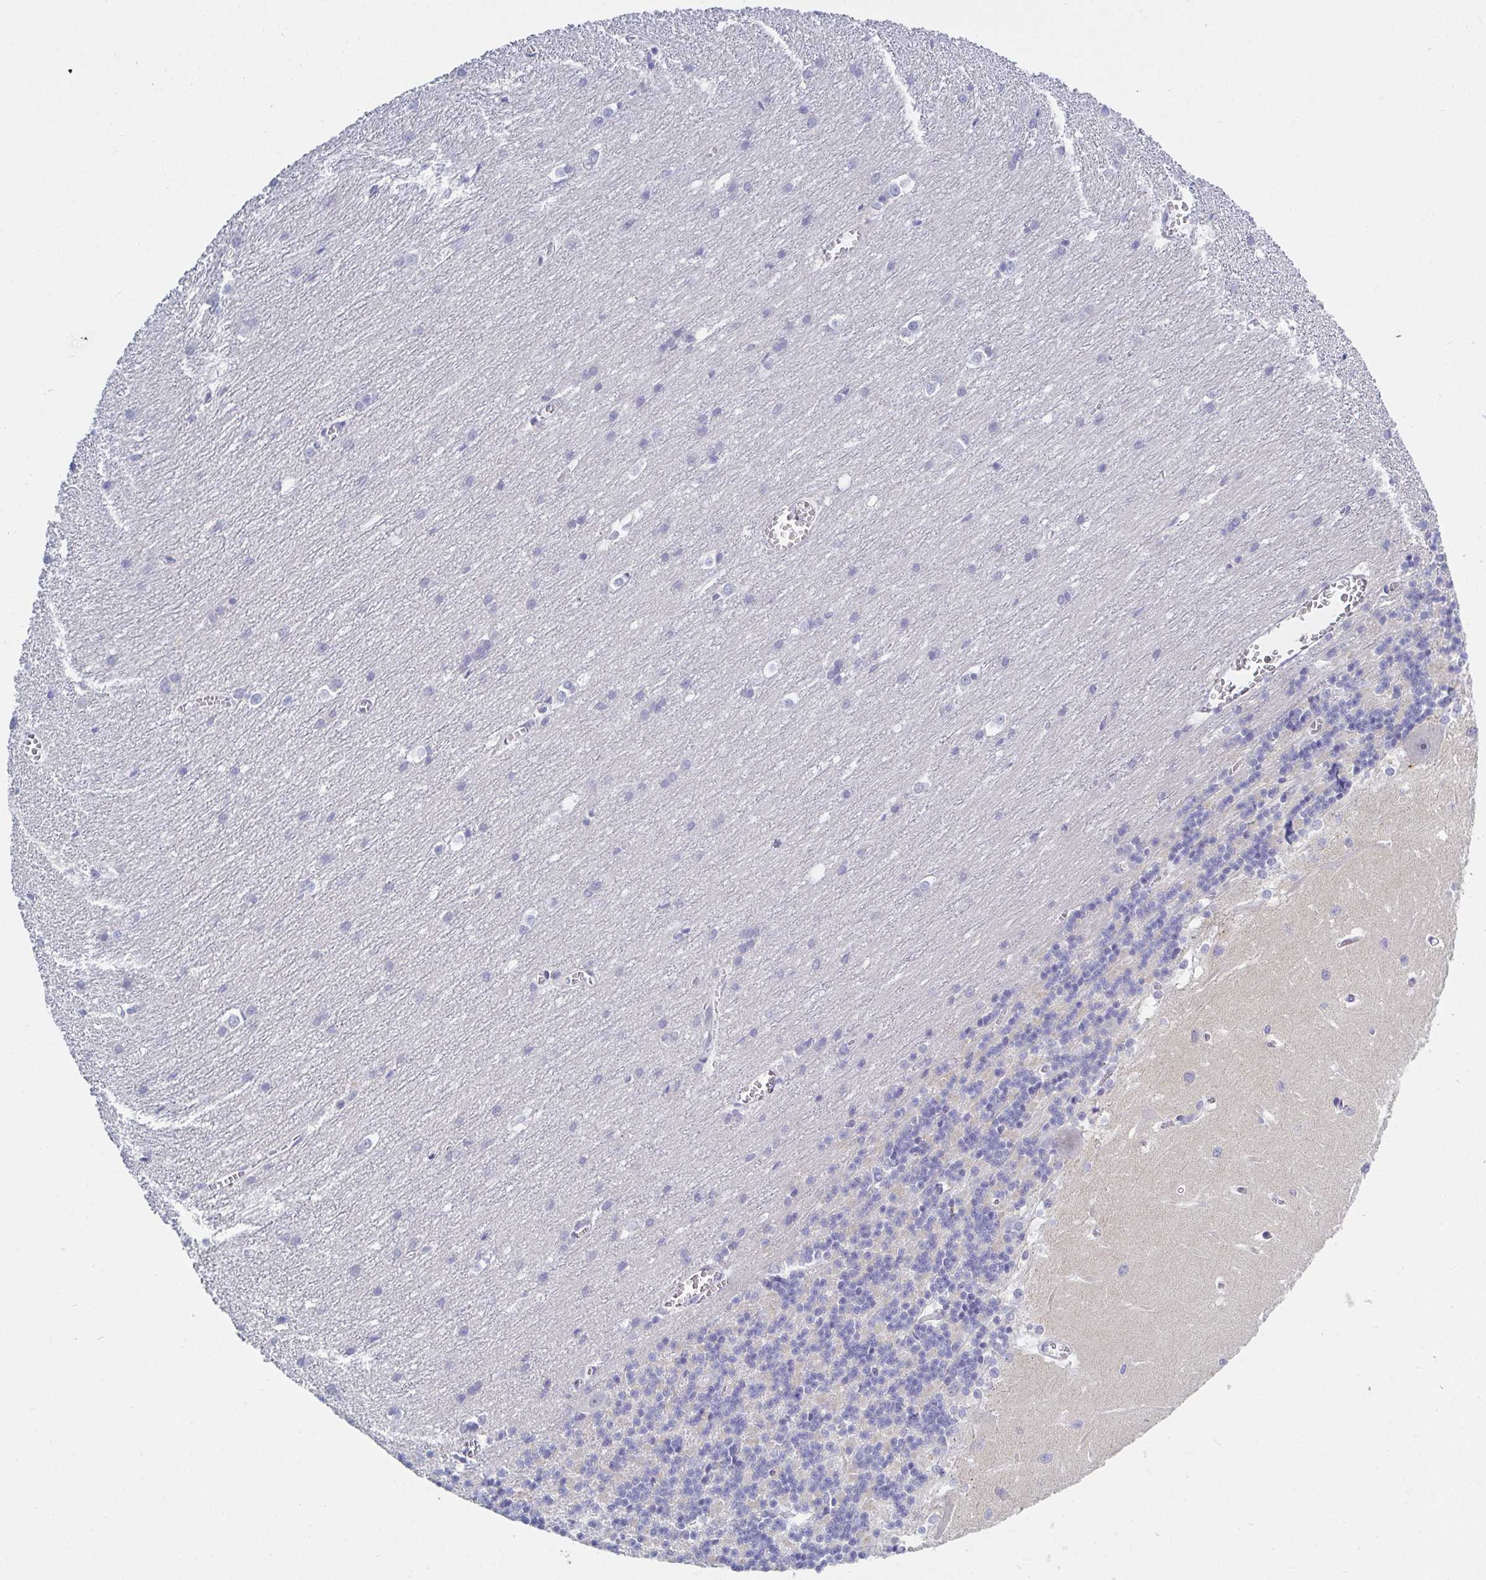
{"staining": {"intensity": "negative", "quantity": "none", "location": "none"}, "tissue": "cerebellum", "cell_type": "Cells in granular layer", "image_type": "normal", "snomed": [{"axis": "morphology", "description": "Normal tissue, NOS"}, {"axis": "topography", "description": "Cerebellum"}], "caption": "Immunohistochemistry histopathology image of normal cerebellum: human cerebellum stained with DAB (3,3'-diaminobenzidine) exhibits no significant protein positivity in cells in granular layer.", "gene": "OR10K1", "patient": {"sex": "male", "age": 37}}